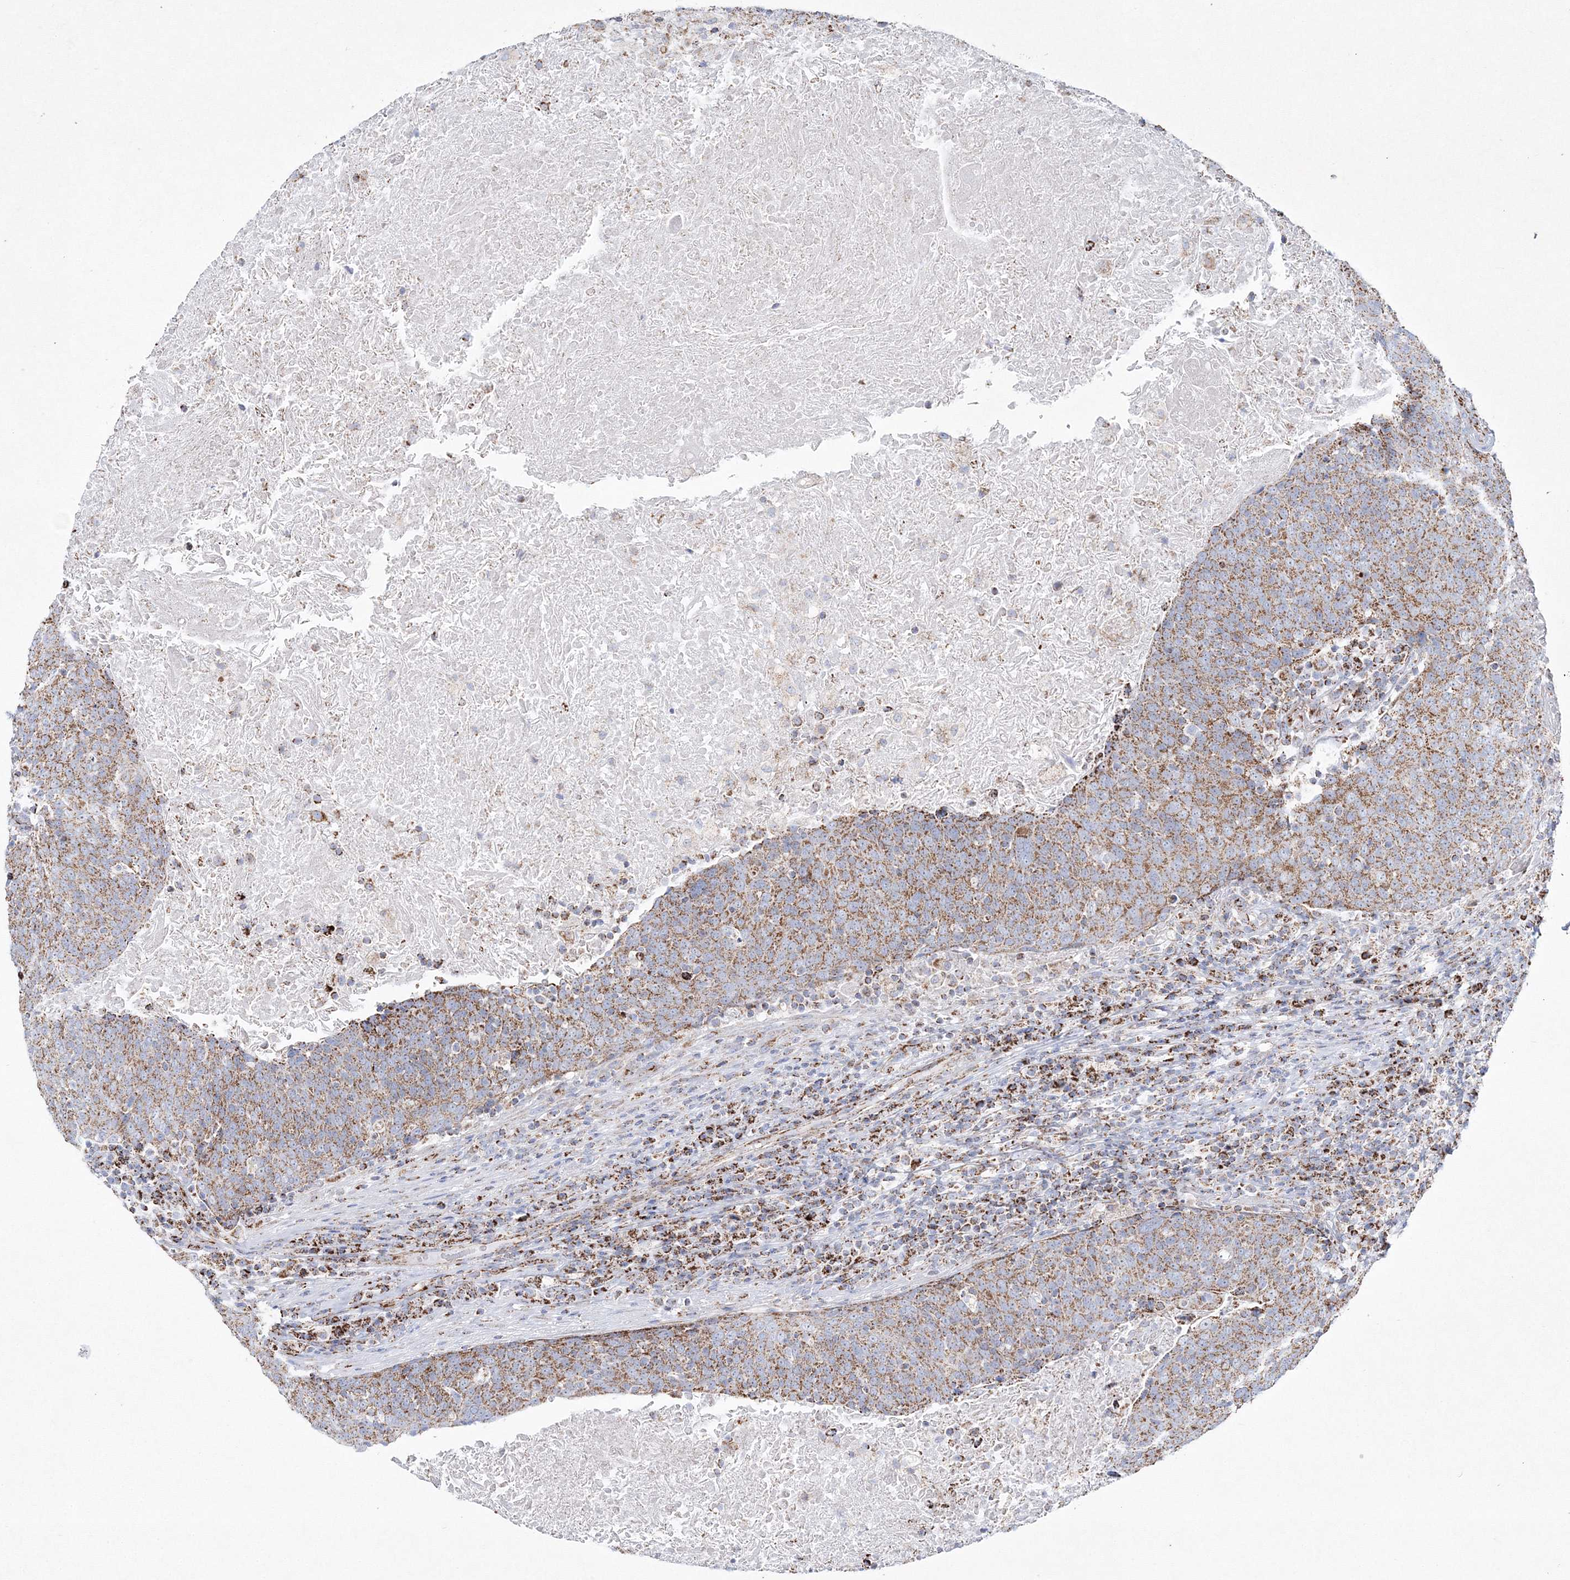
{"staining": {"intensity": "moderate", "quantity": ">75%", "location": "cytoplasmic/membranous"}, "tissue": "head and neck cancer", "cell_type": "Tumor cells", "image_type": "cancer", "snomed": [{"axis": "morphology", "description": "Squamous cell carcinoma, NOS"}, {"axis": "morphology", "description": "Squamous cell carcinoma, metastatic, NOS"}, {"axis": "topography", "description": "Lymph node"}, {"axis": "topography", "description": "Head-Neck"}], "caption": "Immunohistochemistry (IHC) micrograph of head and neck cancer (squamous cell carcinoma) stained for a protein (brown), which displays medium levels of moderate cytoplasmic/membranous staining in approximately >75% of tumor cells.", "gene": "HIBCH", "patient": {"sex": "male", "age": 62}}